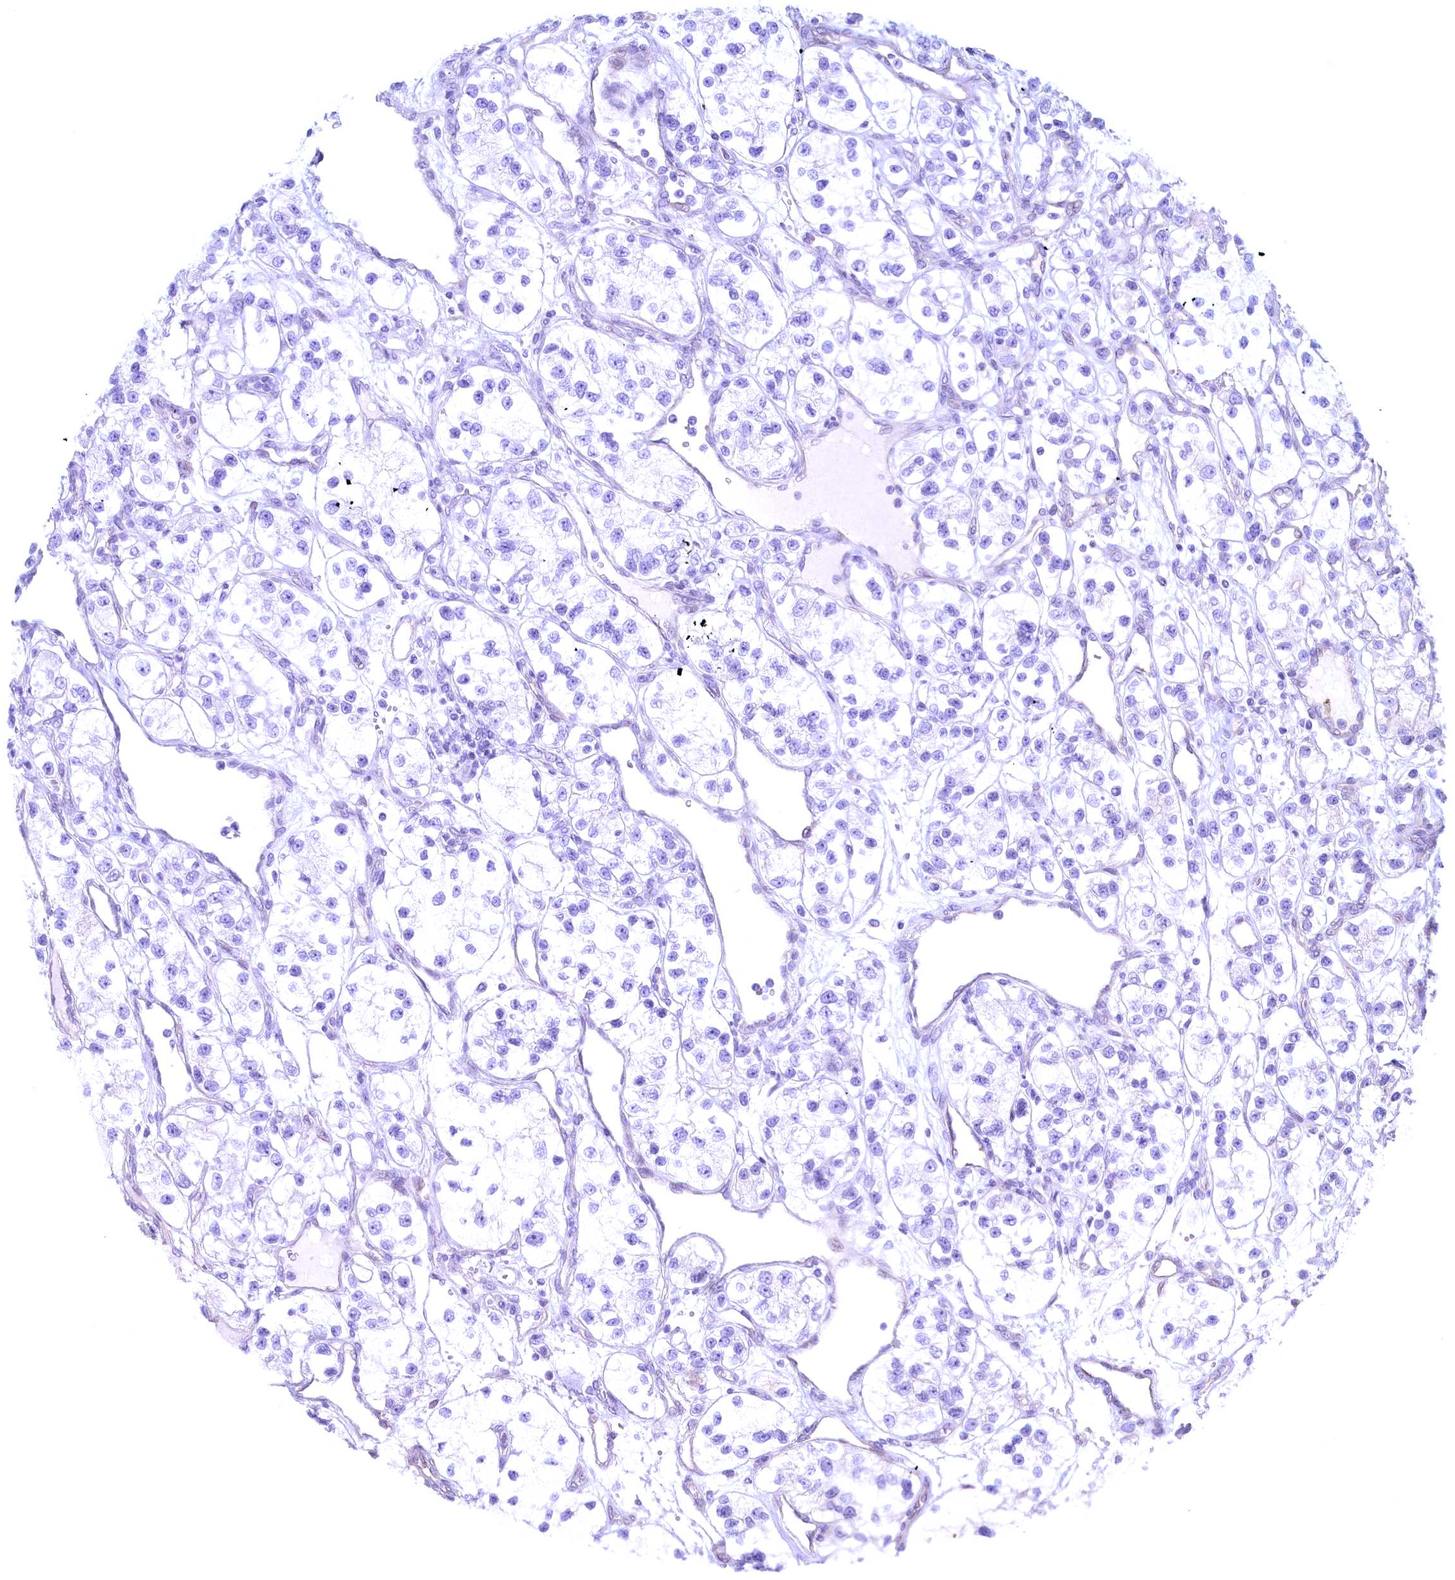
{"staining": {"intensity": "negative", "quantity": "none", "location": "none"}, "tissue": "renal cancer", "cell_type": "Tumor cells", "image_type": "cancer", "snomed": [{"axis": "morphology", "description": "Adenocarcinoma, NOS"}, {"axis": "topography", "description": "Kidney"}], "caption": "The immunohistochemistry (IHC) histopathology image has no significant positivity in tumor cells of renal cancer (adenocarcinoma) tissue.", "gene": "MAP1LC3A", "patient": {"sex": "female", "age": 57}}